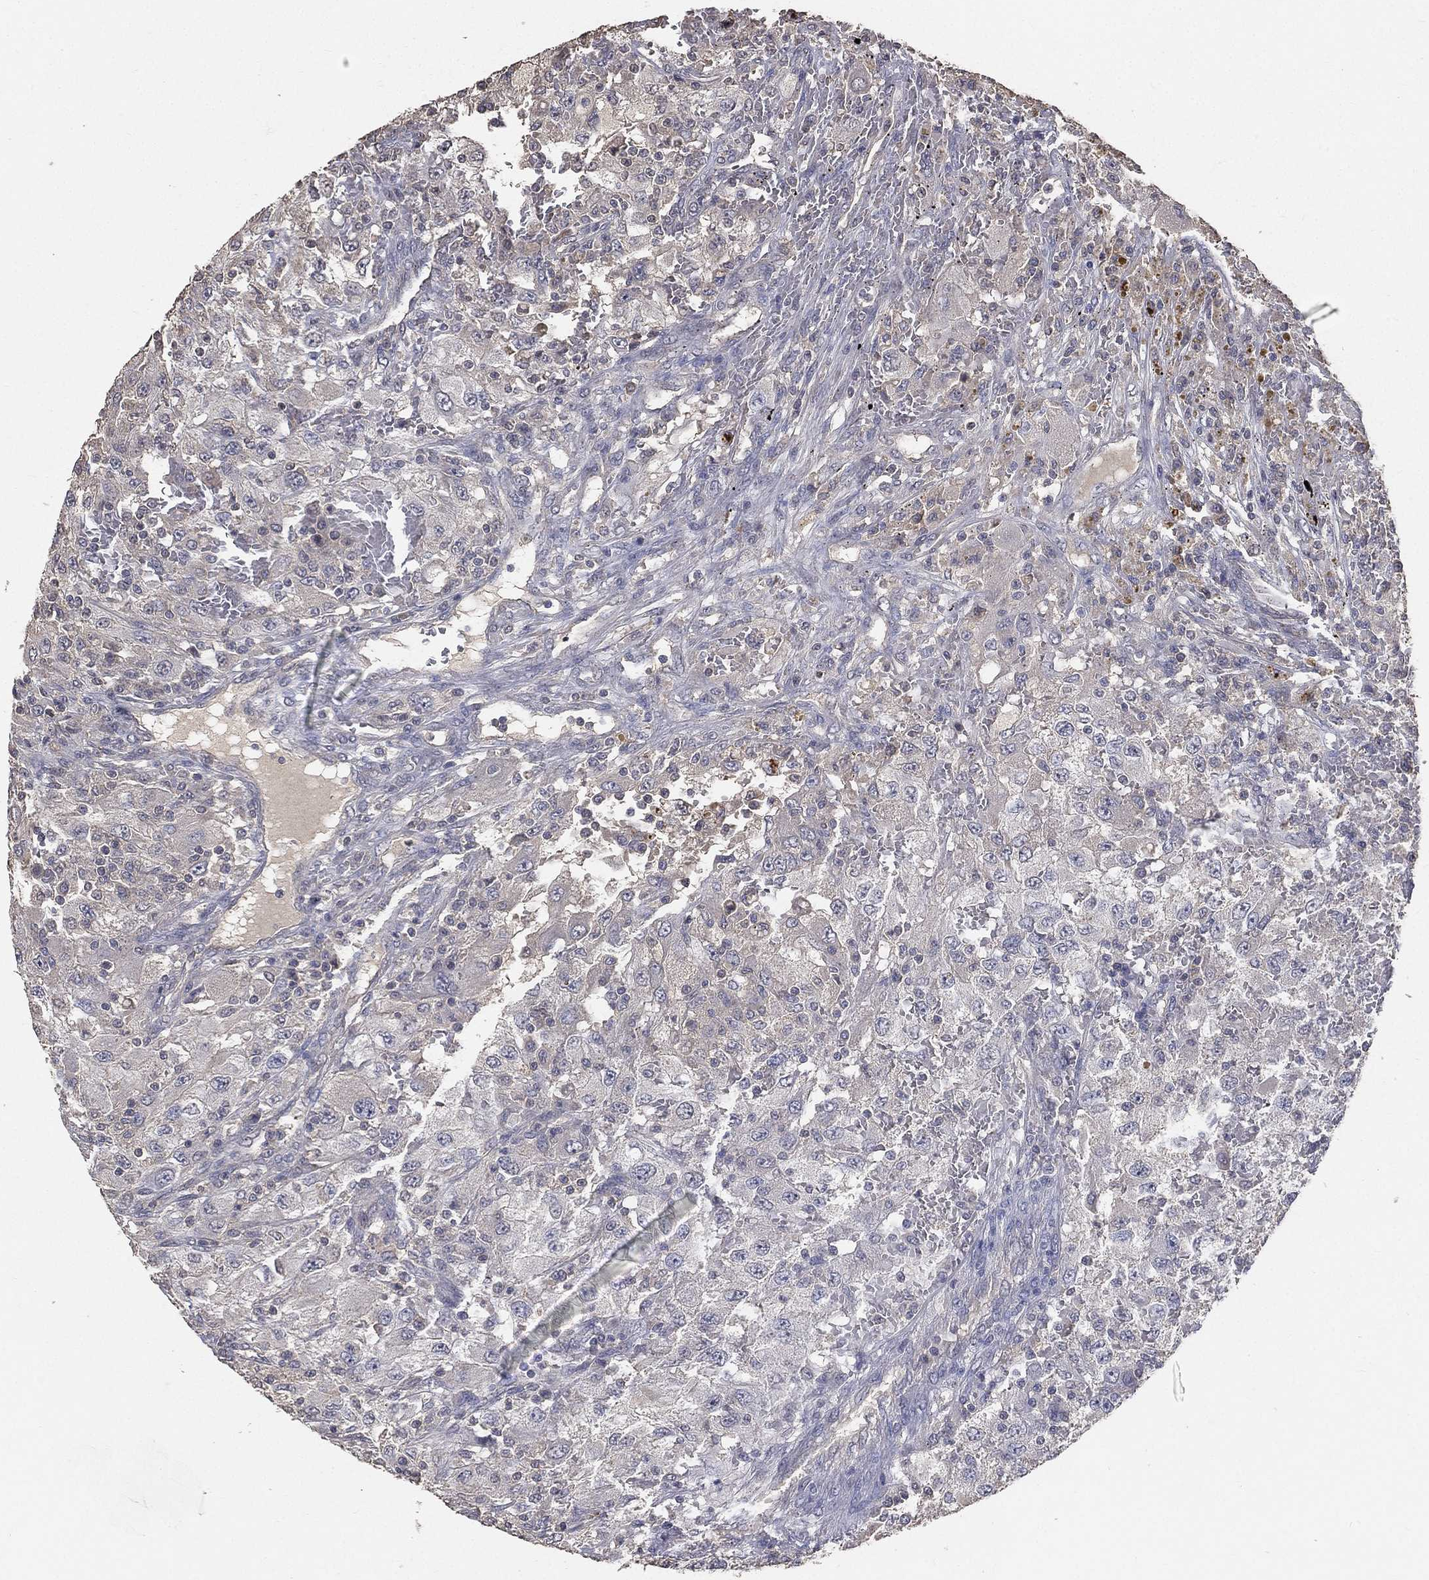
{"staining": {"intensity": "negative", "quantity": "none", "location": "none"}, "tissue": "renal cancer", "cell_type": "Tumor cells", "image_type": "cancer", "snomed": [{"axis": "morphology", "description": "Adenocarcinoma, NOS"}, {"axis": "topography", "description": "Kidney"}], "caption": "IHC of renal cancer exhibits no positivity in tumor cells. (DAB IHC visualized using brightfield microscopy, high magnification).", "gene": "SNAP25", "patient": {"sex": "female", "age": 67}}